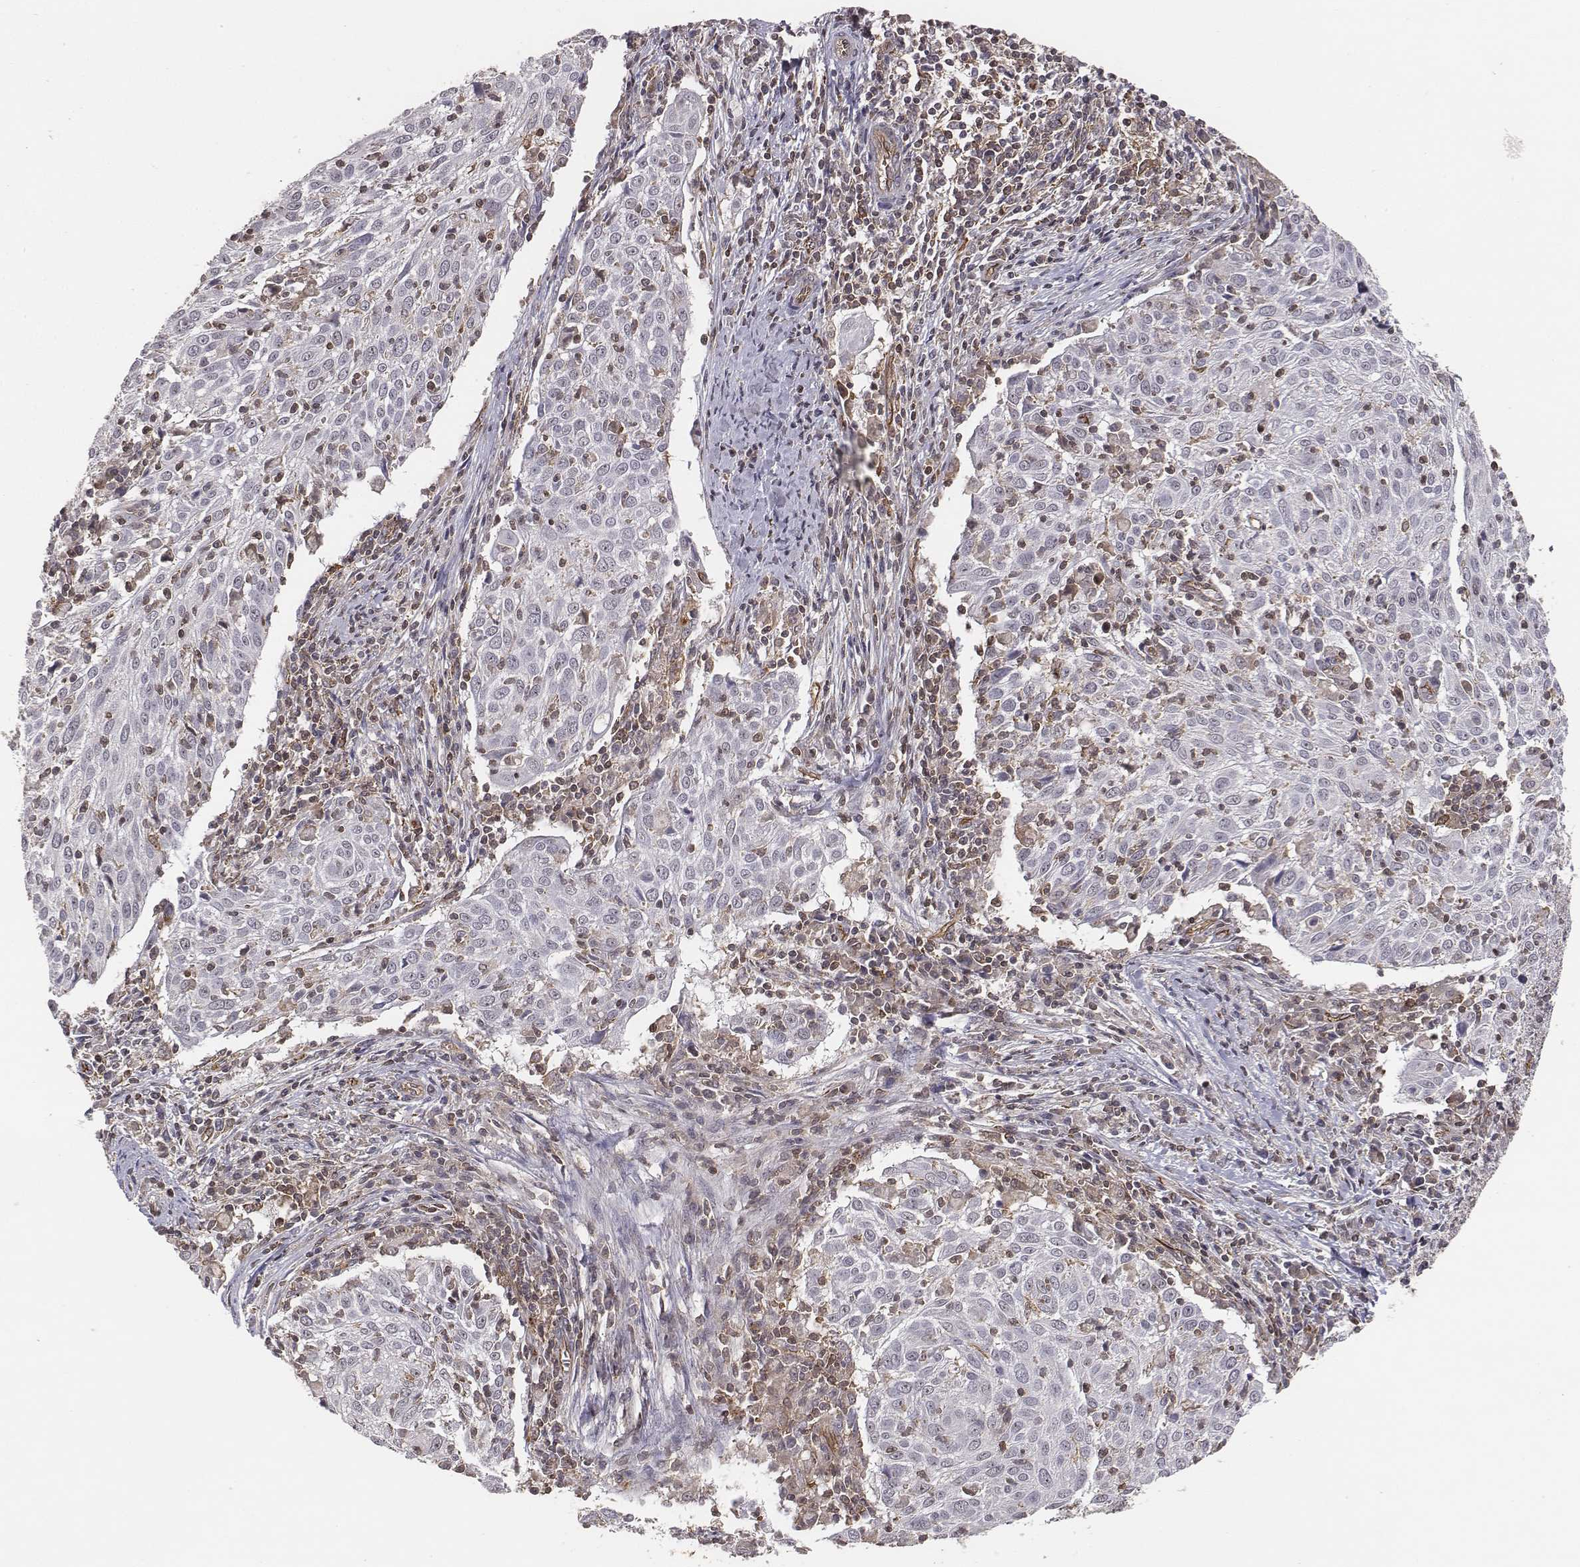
{"staining": {"intensity": "negative", "quantity": "none", "location": "none"}, "tissue": "cervical cancer", "cell_type": "Tumor cells", "image_type": "cancer", "snomed": [{"axis": "morphology", "description": "Squamous cell carcinoma, NOS"}, {"axis": "topography", "description": "Cervix"}], "caption": "Immunohistochemical staining of cervical cancer (squamous cell carcinoma) reveals no significant expression in tumor cells.", "gene": "PTPRG", "patient": {"sex": "female", "age": 39}}